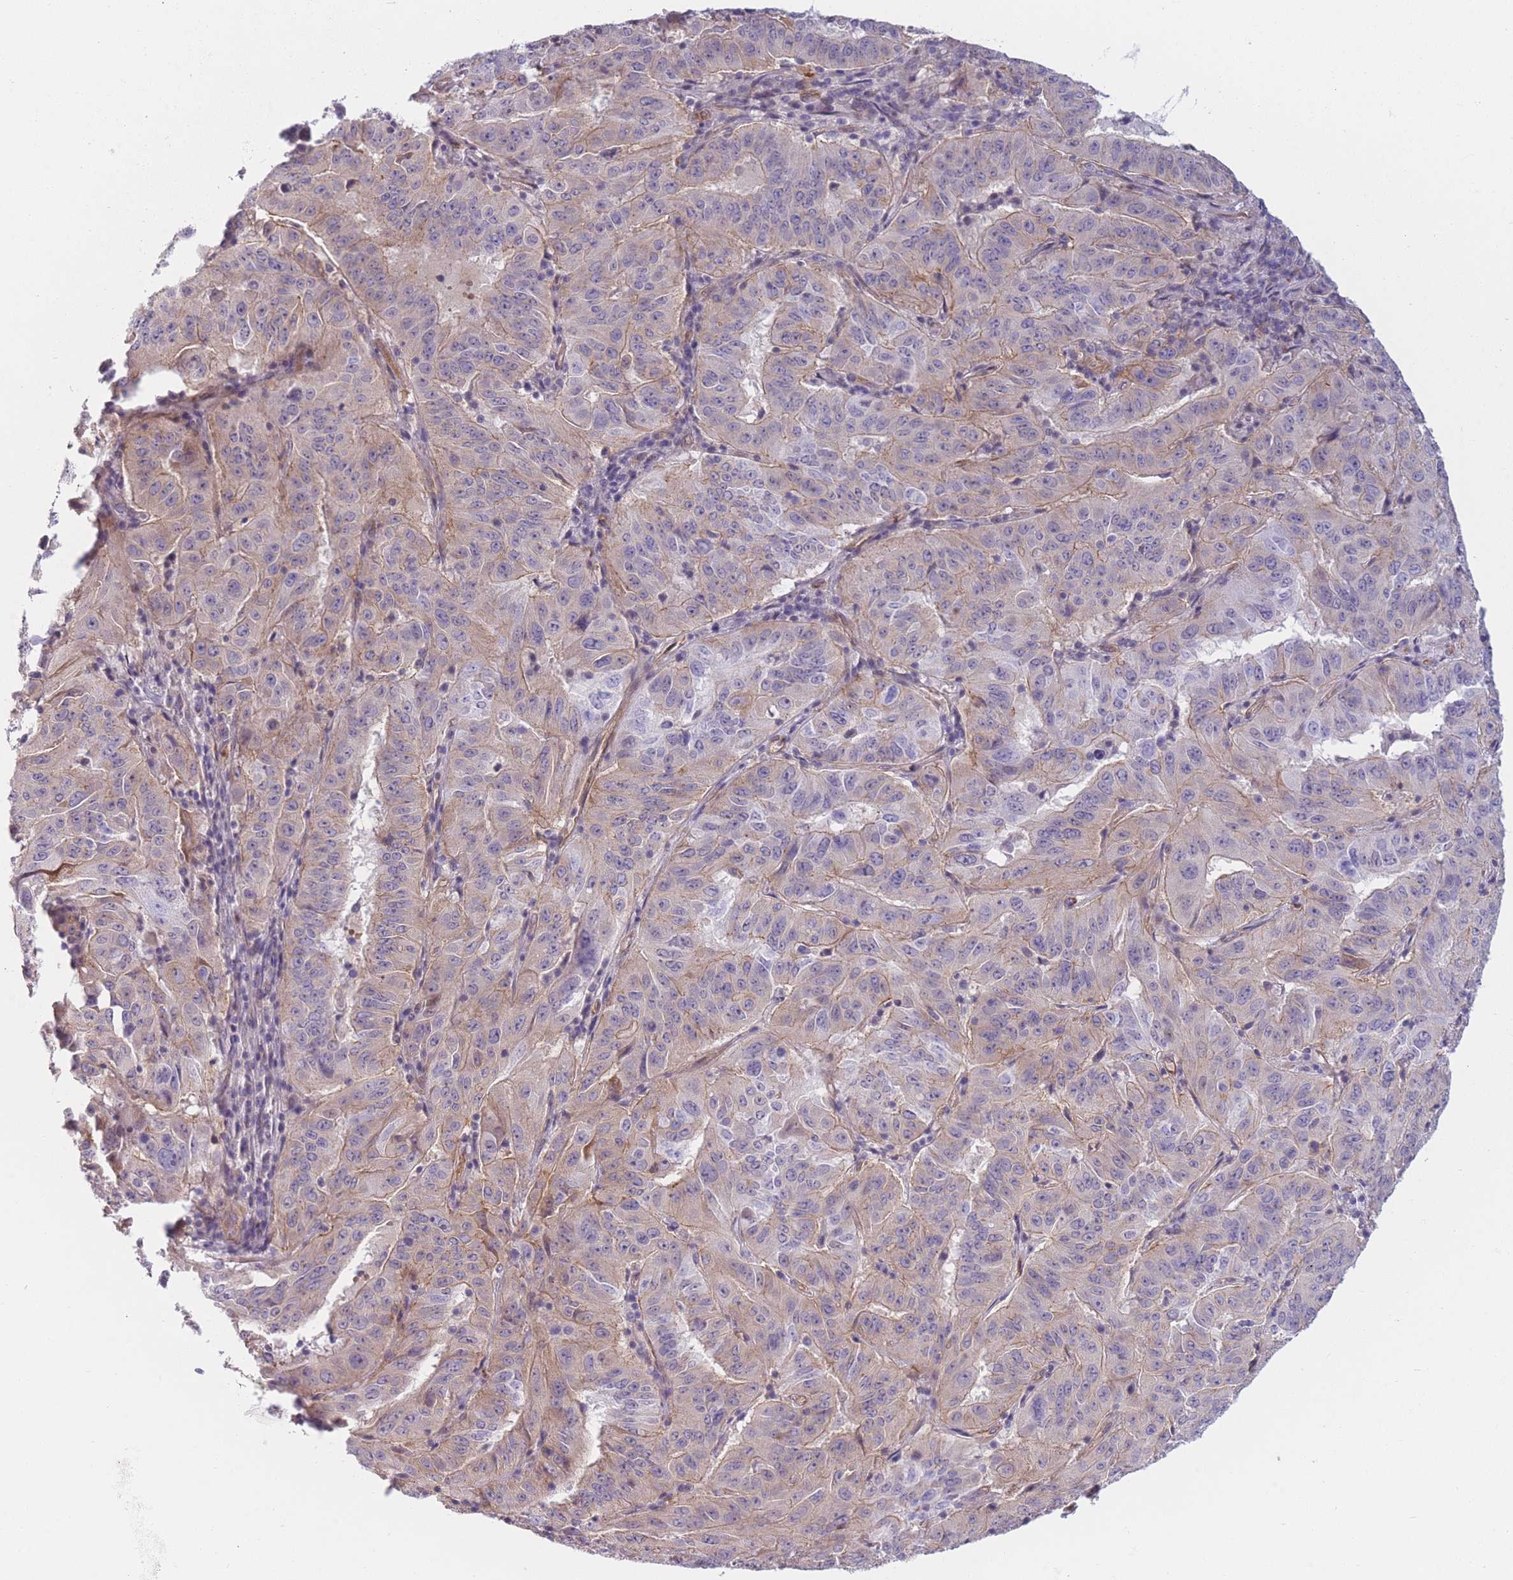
{"staining": {"intensity": "weak", "quantity": "25%-75%", "location": "cytoplasmic/membranous"}, "tissue": "pancreatic cancer", "cell_type": "Tumor cells", "image_type": "cancer", "snomed": [{"axis": "morphology", "description": "Adenocarcinoma, NOS"}, {"axis": "topography", "description": "Pancreas"}], "caption": "This is an image of IHC staining of pancreatic cancer, which shows weak expression in the cytoplasmic/membranous of tumor cells.", "gene": "SLC7A6", "patient": {"sex": "male", "age": 63}}